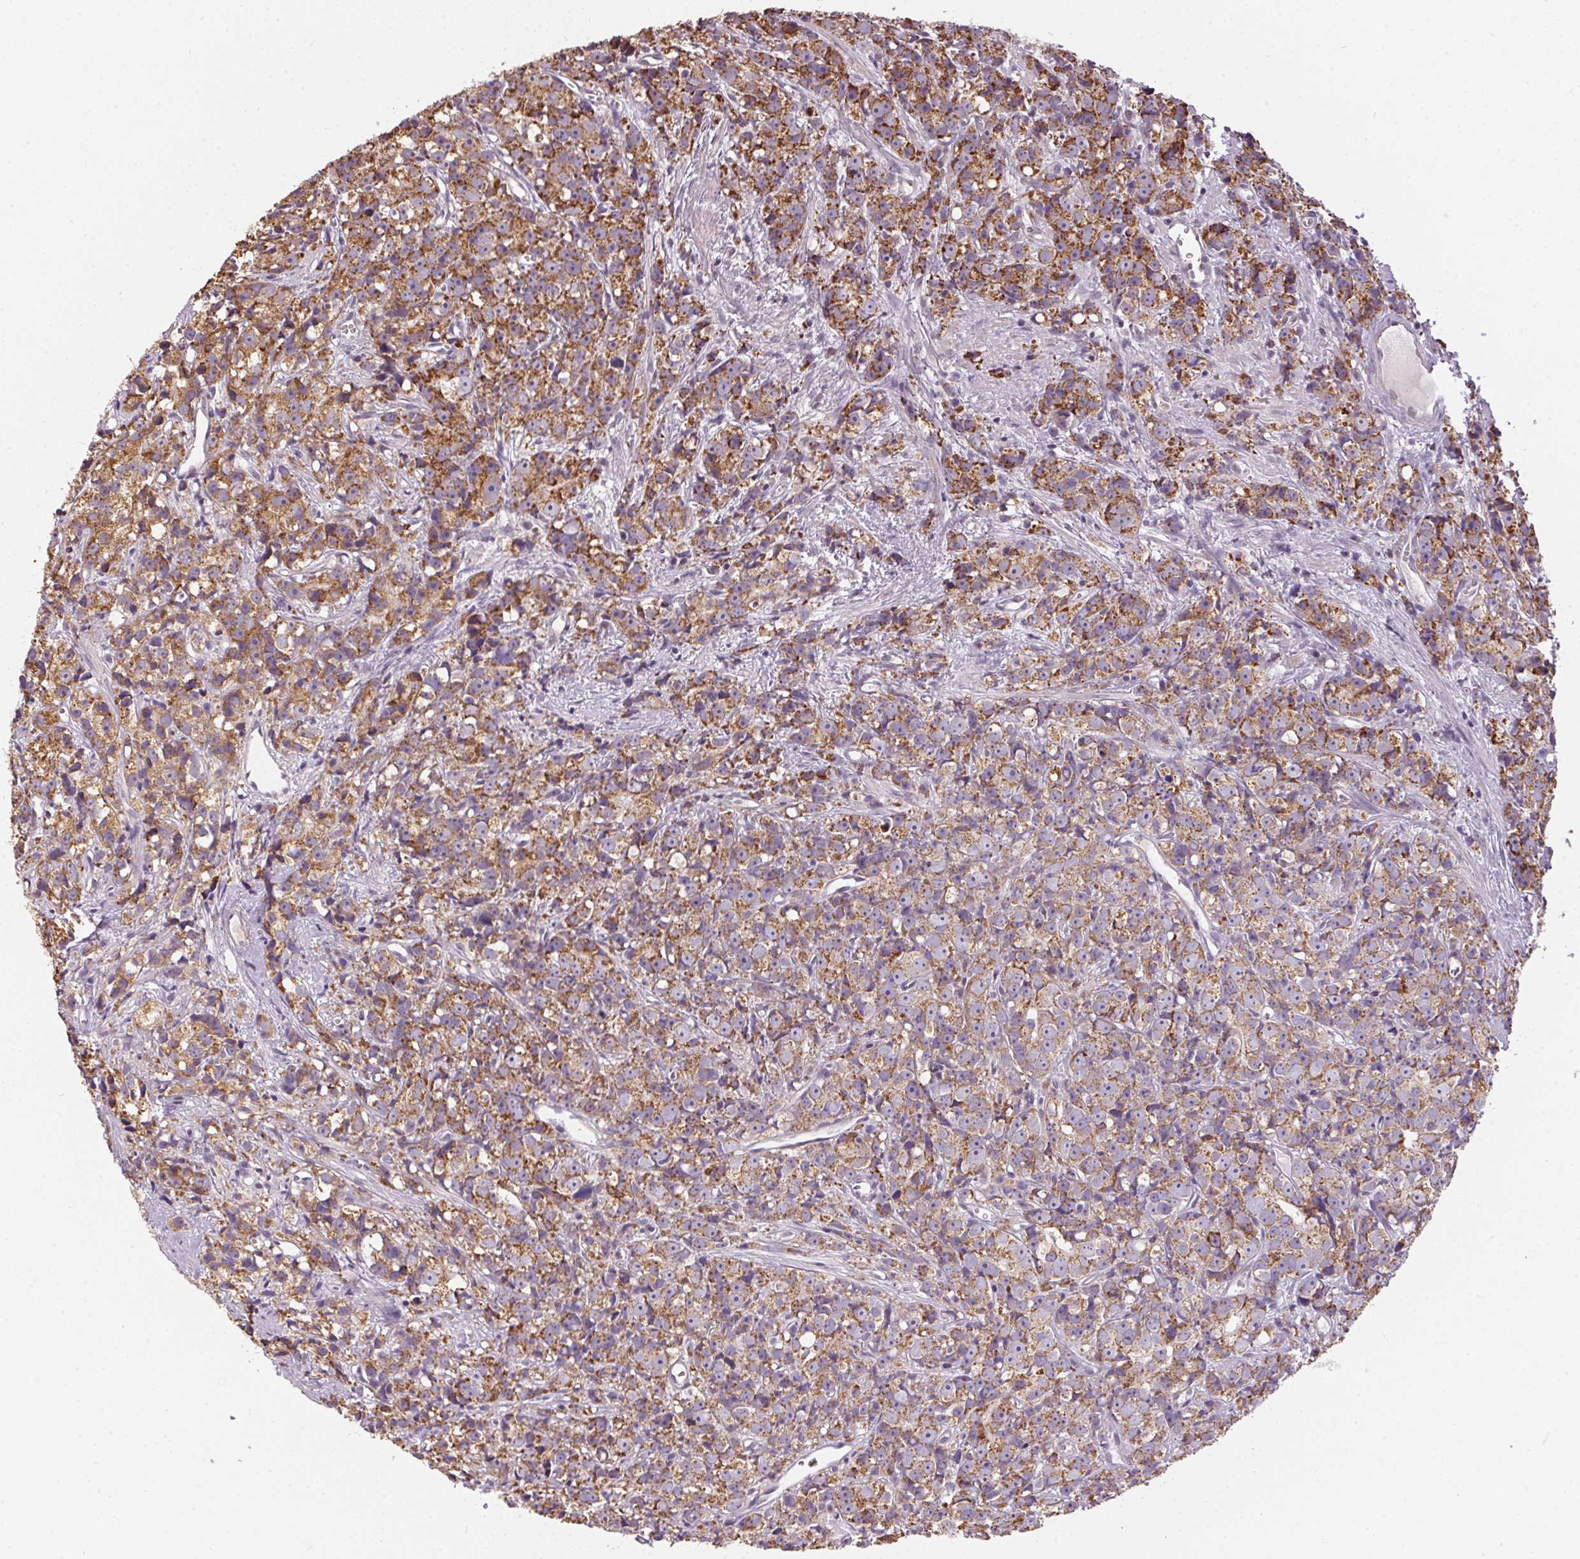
{"staining": {"intensity": "moderate", "quantity": ">75%", "location": "cytoplasmic/membranous"}, "tissue": "prostate cancer", "cell_type": "Tumor cells", "image_type": "cancer", "snomed": [{"axis": "morphology", "description": "Adenocarcinoma, High grade"}, {"axis": "topography", "description": "Prostate"}], "caption": "The immunohistochemical stain labels moderate cytoplasmic/membranous expression in tumor cells of high-grade adenocarcinoma (prostate) tissue.", "gene": "SC5D", "patient": {"sex": "male", "age": 77}}